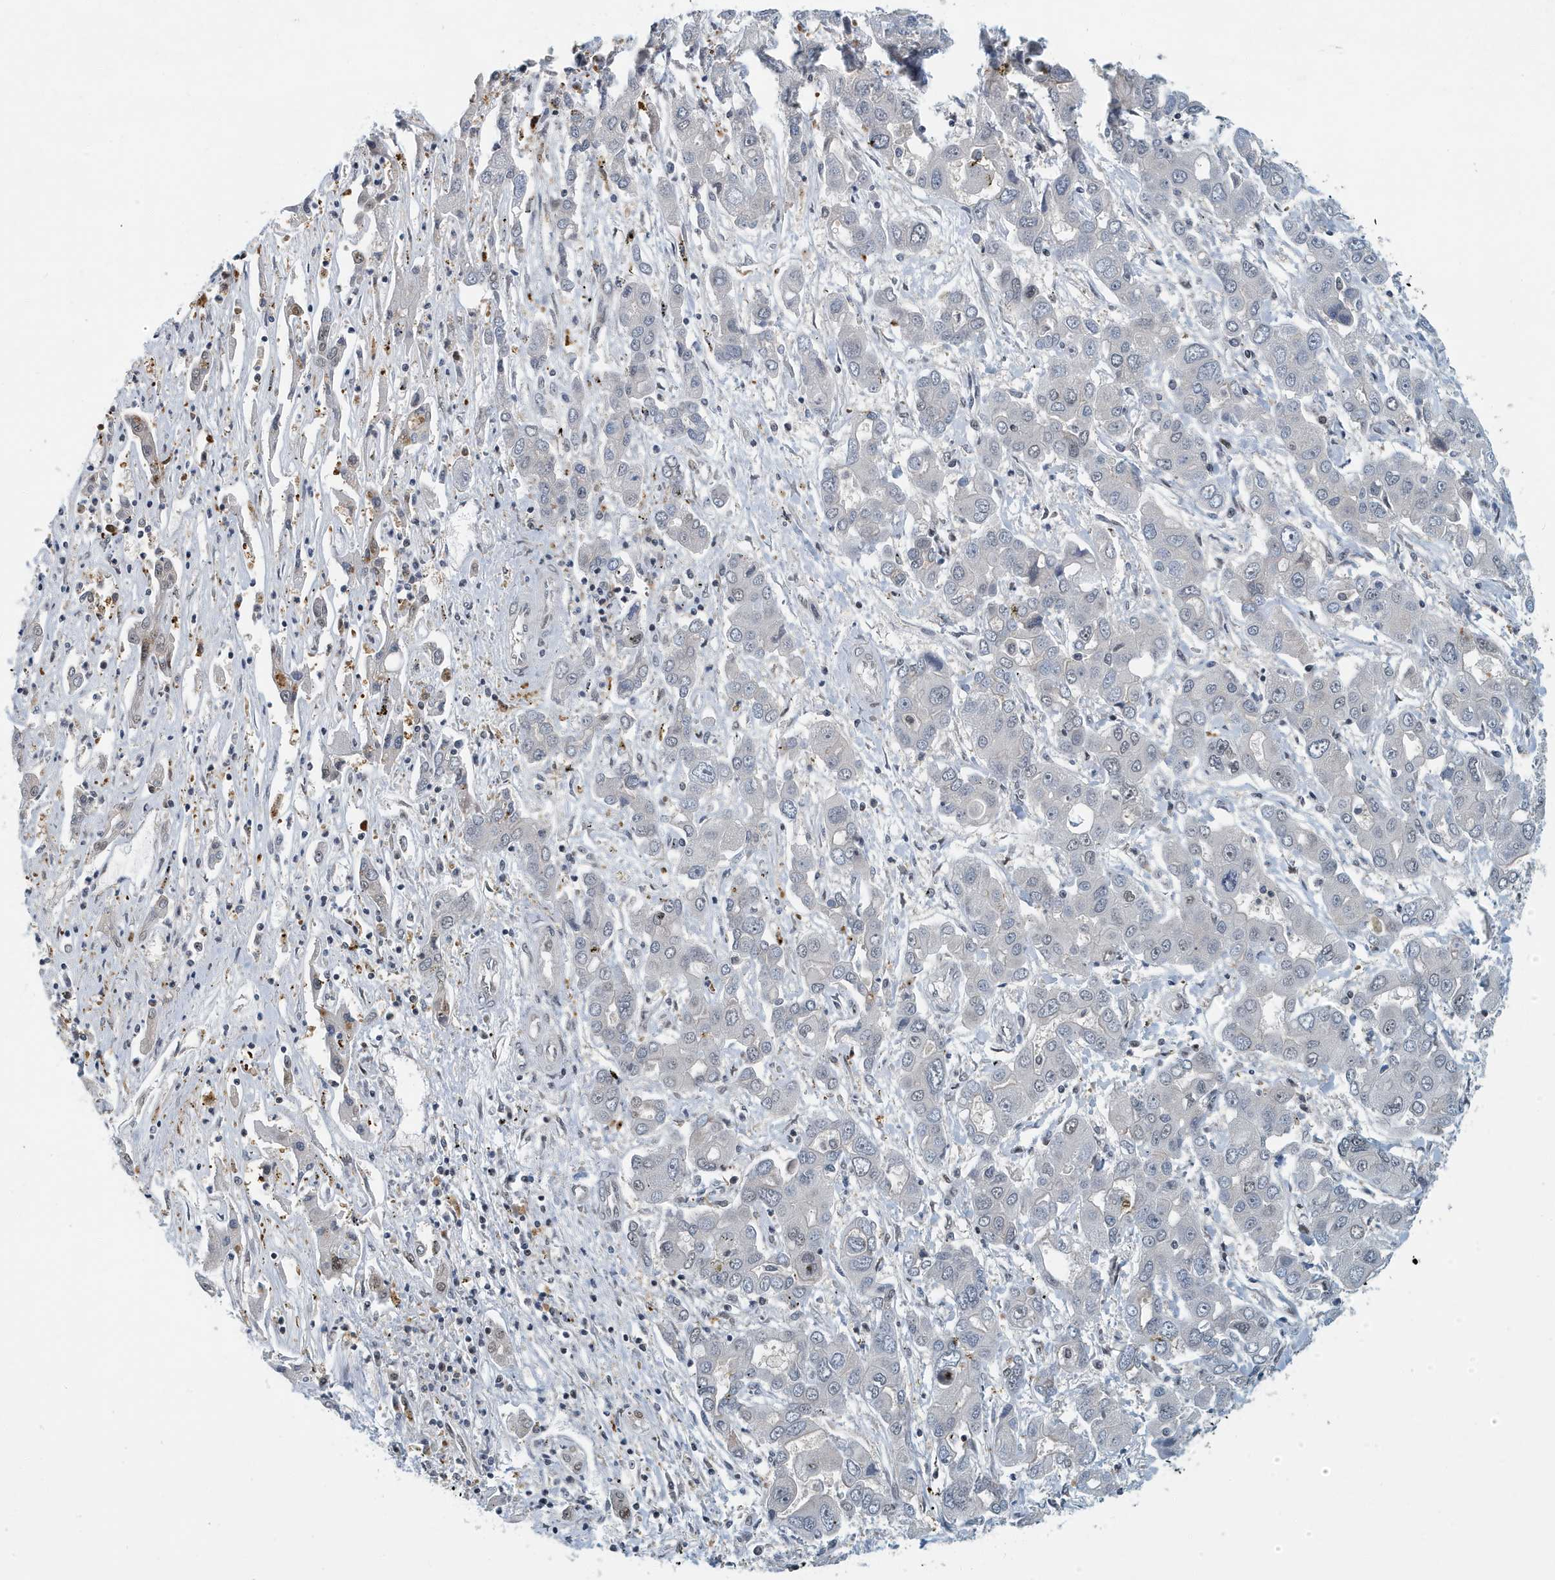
{"staining": {"intensity": "negative", "quantity": "none", "location": "none"}, "tissue": "liver cancer", "cell_type": "Tumor cells", "image_type": "cancer", "snomed": [{"axis": "morphology", "description": "Cholangiocarcinoma"}, {"axis": "topography", "description": "Liver"}], "caption": "Photomicrograph shows no significant protein positivity in tumor cells of liver cancer.", "gene": "KIF15", "patient": {"sex": "male", "age": 67}}